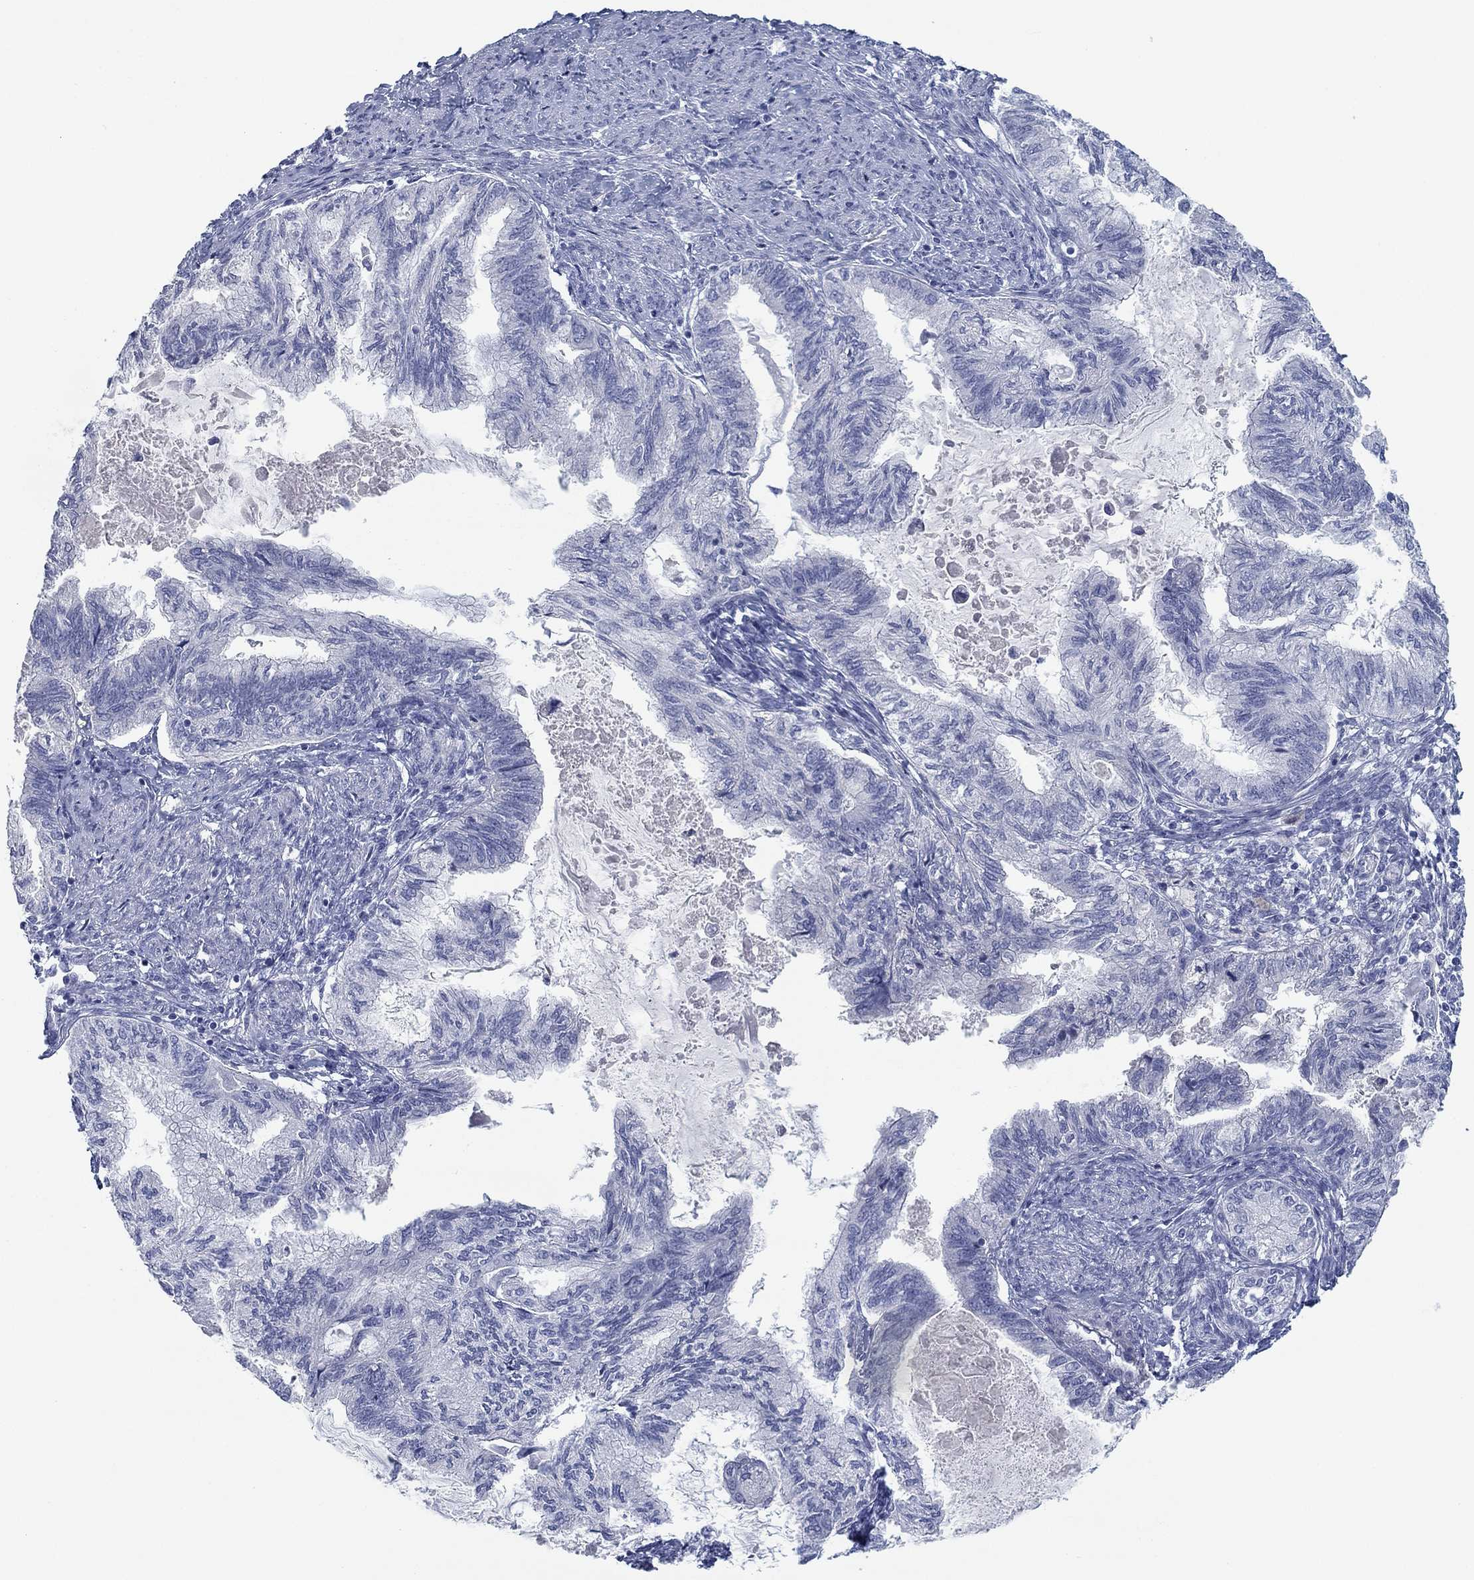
{"staining": {"intensity": "negative", "quantity": "none", "location": "none"}, "tissue": "endometrial cancer", "cell_type": "Tumor cells", "image_type": "cancer", "snomed": [{"axis": "morphology", "description": "Adenocarcinoma, NOS"}, {"axis": "topography", "description": "Endometrium"}], "caption": "Tumor cells are negative for protein expression in human endometrial adenocarcinoma.", "gene": "APOC3", "patient": {"sex": "female", "age": 86}}